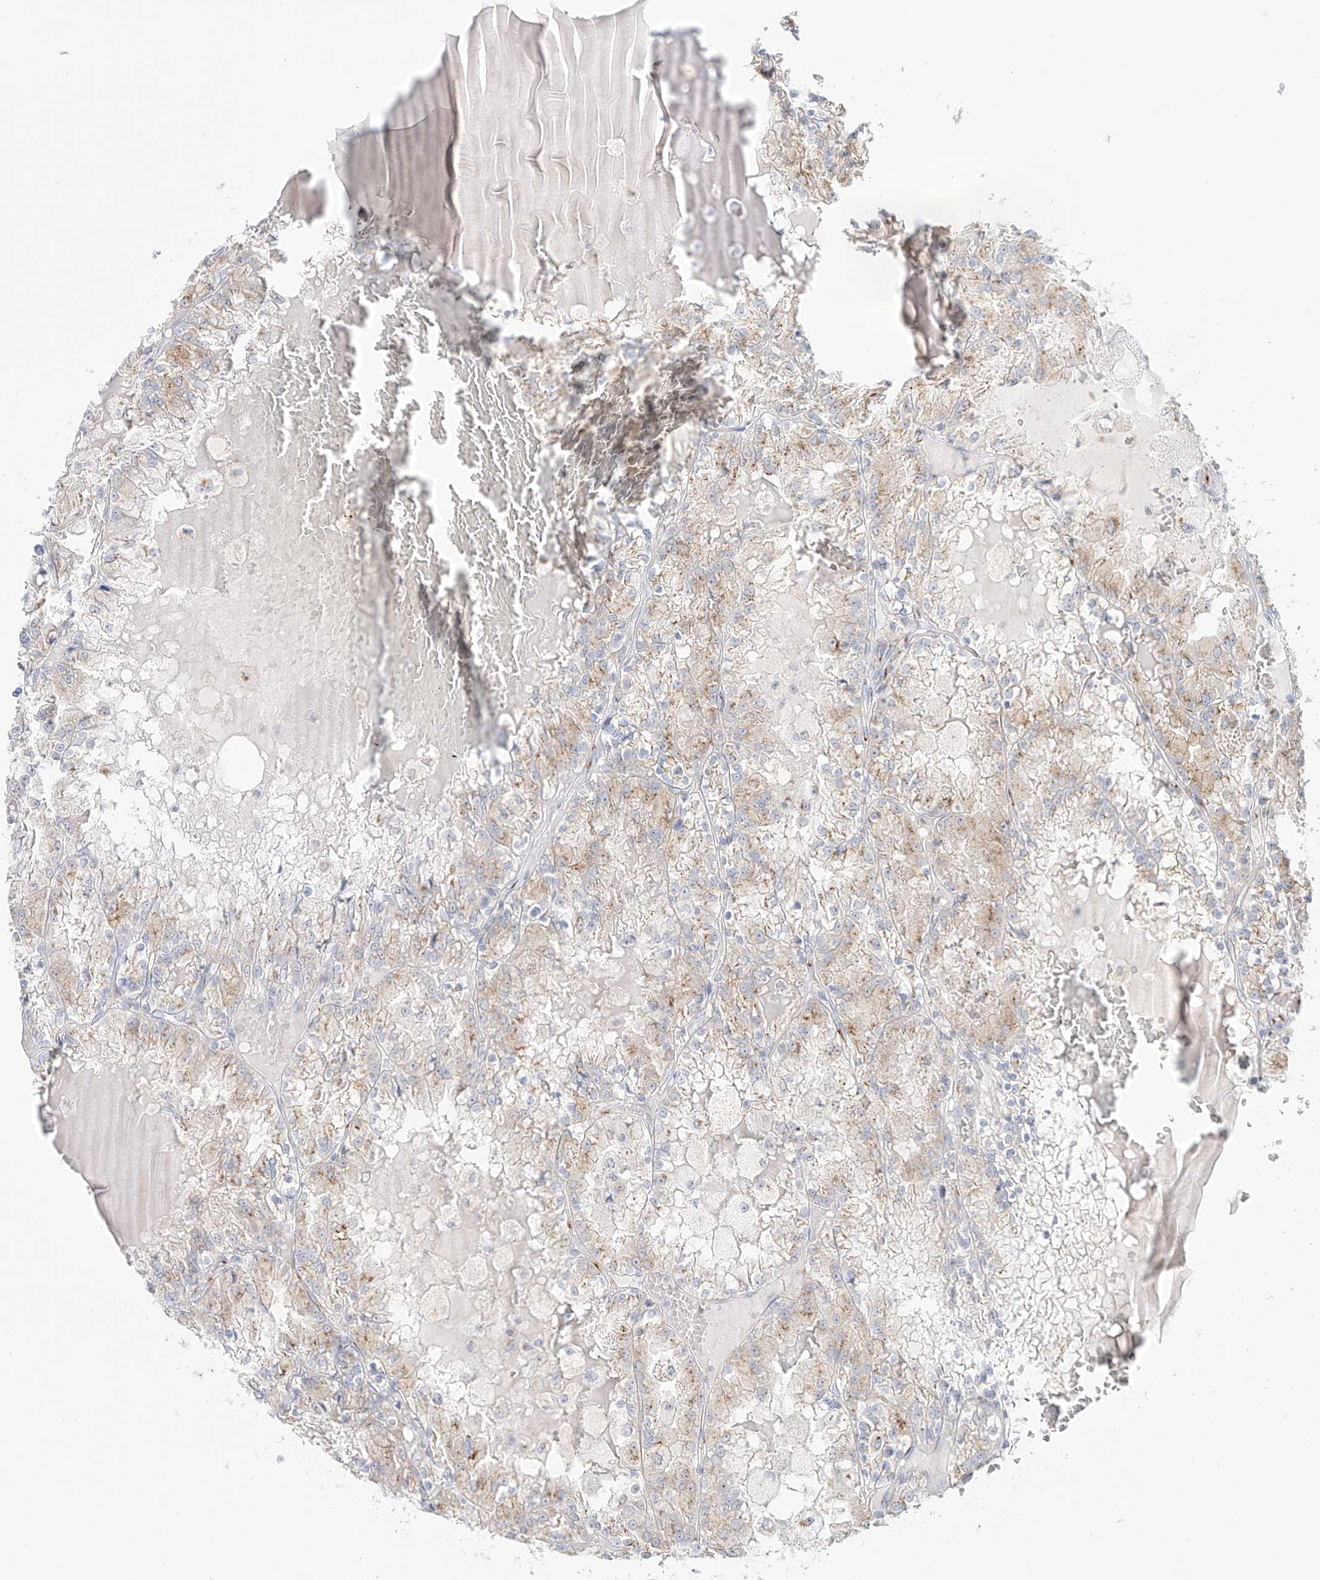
{"staining": {"intensity": "weak", "quantity": "25%-75%", "location": "cytoplasmic/membranous"}, "tissue": "renal cancer", "cell_type": "Tumor cells", "image_type": "cancer", "snomed": [{"axis": "morphology", "description": "Adenocarcinoma, NOS"}, {"axis": "topography", "description": "Kidney"}], "caption": "This is an image of IHC staining of adenocarcinoma (renal), which shows weak staining in the cytoplasmic/membranous of tumor cells.", "gene": "BSDC1", "patient": {"sex": "female", "age": 56}}